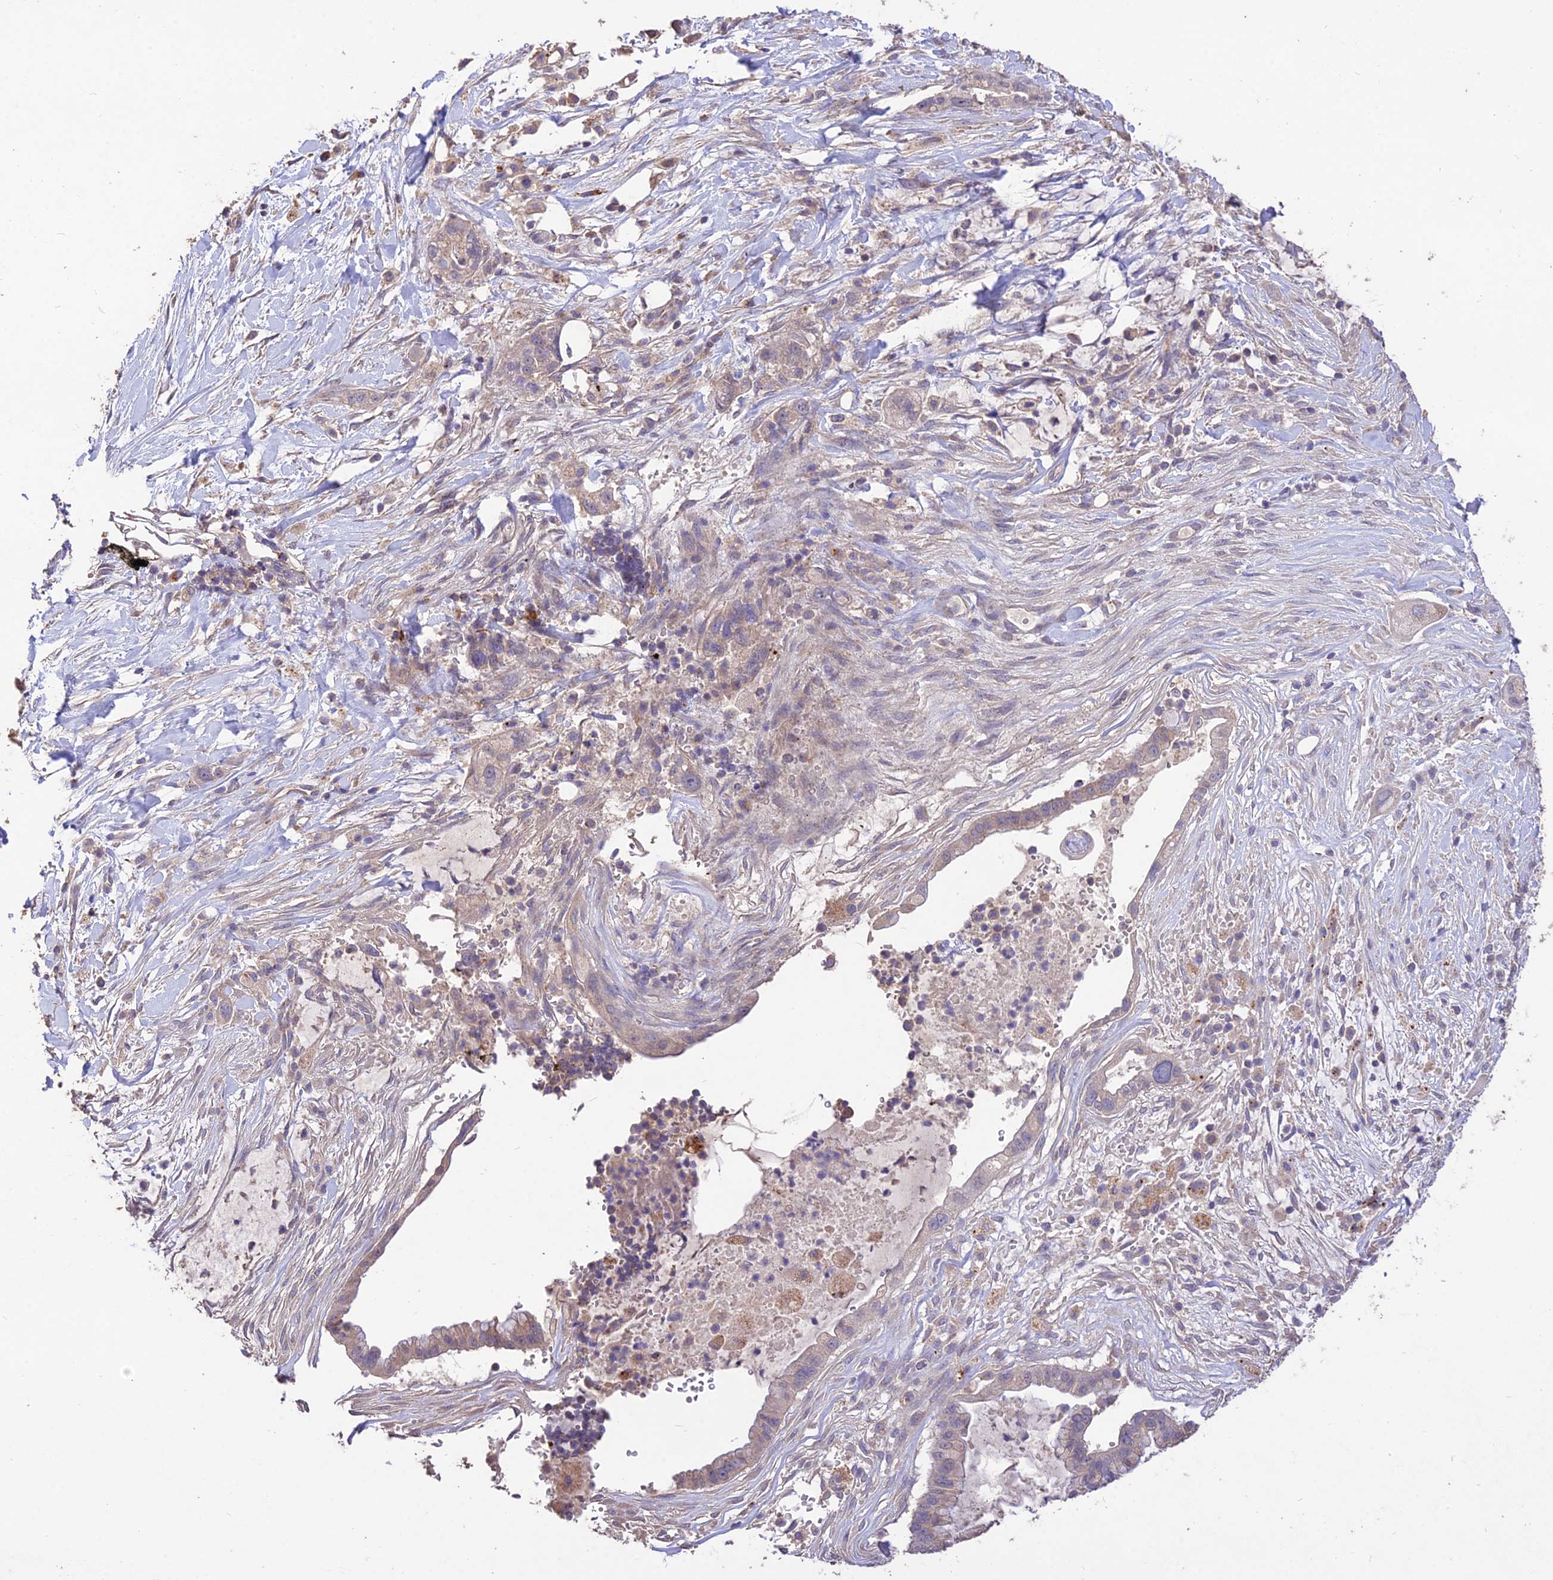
{"staining": {"intensity": "weak", "quantity": "25%-75%", "location": "cytoplasmic/membranous"}, "tissue": "pancreatic cancer", "cell_type": "Tumor cells", "image_type": "cancer", "snomed": [{"axis": "morphology", "description": "Adenocarcinoma, NOS"}, {"axis": "topography", "description": "Pancreas"}], "caption": "Protein expression analysis of human pancreatic adenocarcinoma reveals weak cytoplasmic/membranous staining in about 25%-75% of tumor cells.", "gene": "SDHD", "patient": {"sex": "male", "age": 44}}